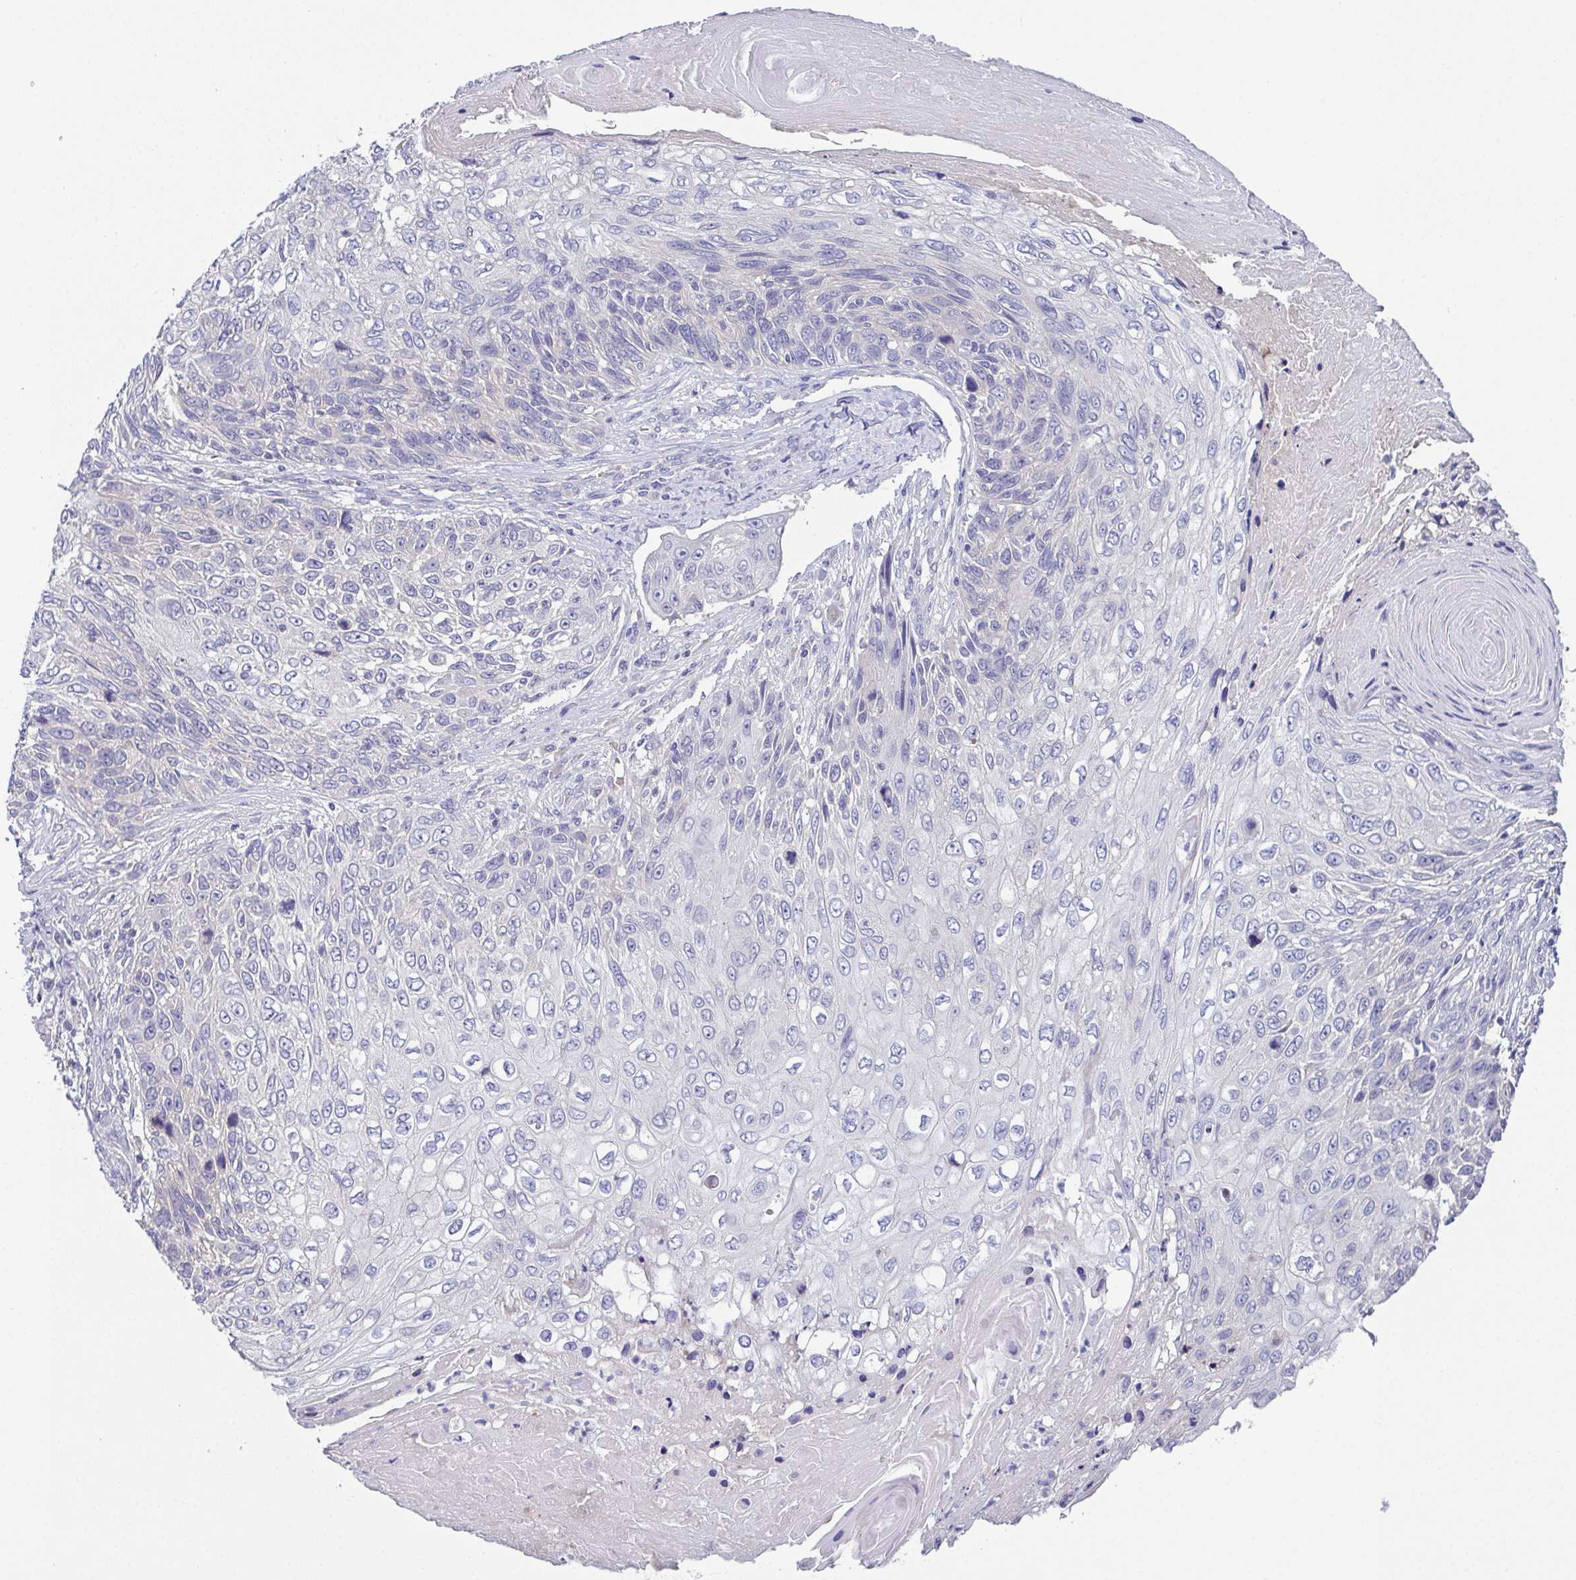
{"staining": {"intensity": "negative", "quantity": "none", "location": "none"}, "tissue": "skin cancer", "cell_type": "Tumor cells", "image_type": "cancer", "snomed": [{"axis": "morphology", "description": "Squamous cell carcinoma, NOS"}, {"axis": "topography", "description": "Skin"}], "caption": "An immunohistochemistry (IHC) photomicrograph of skin cancer (squamous cell carcinoma) is shown. There is no staining in tumor cells of skin cancer (squamous cell carcinoma).", "gene": "CFAP97D1", "patient": {"sex": "male", "age": 92}}